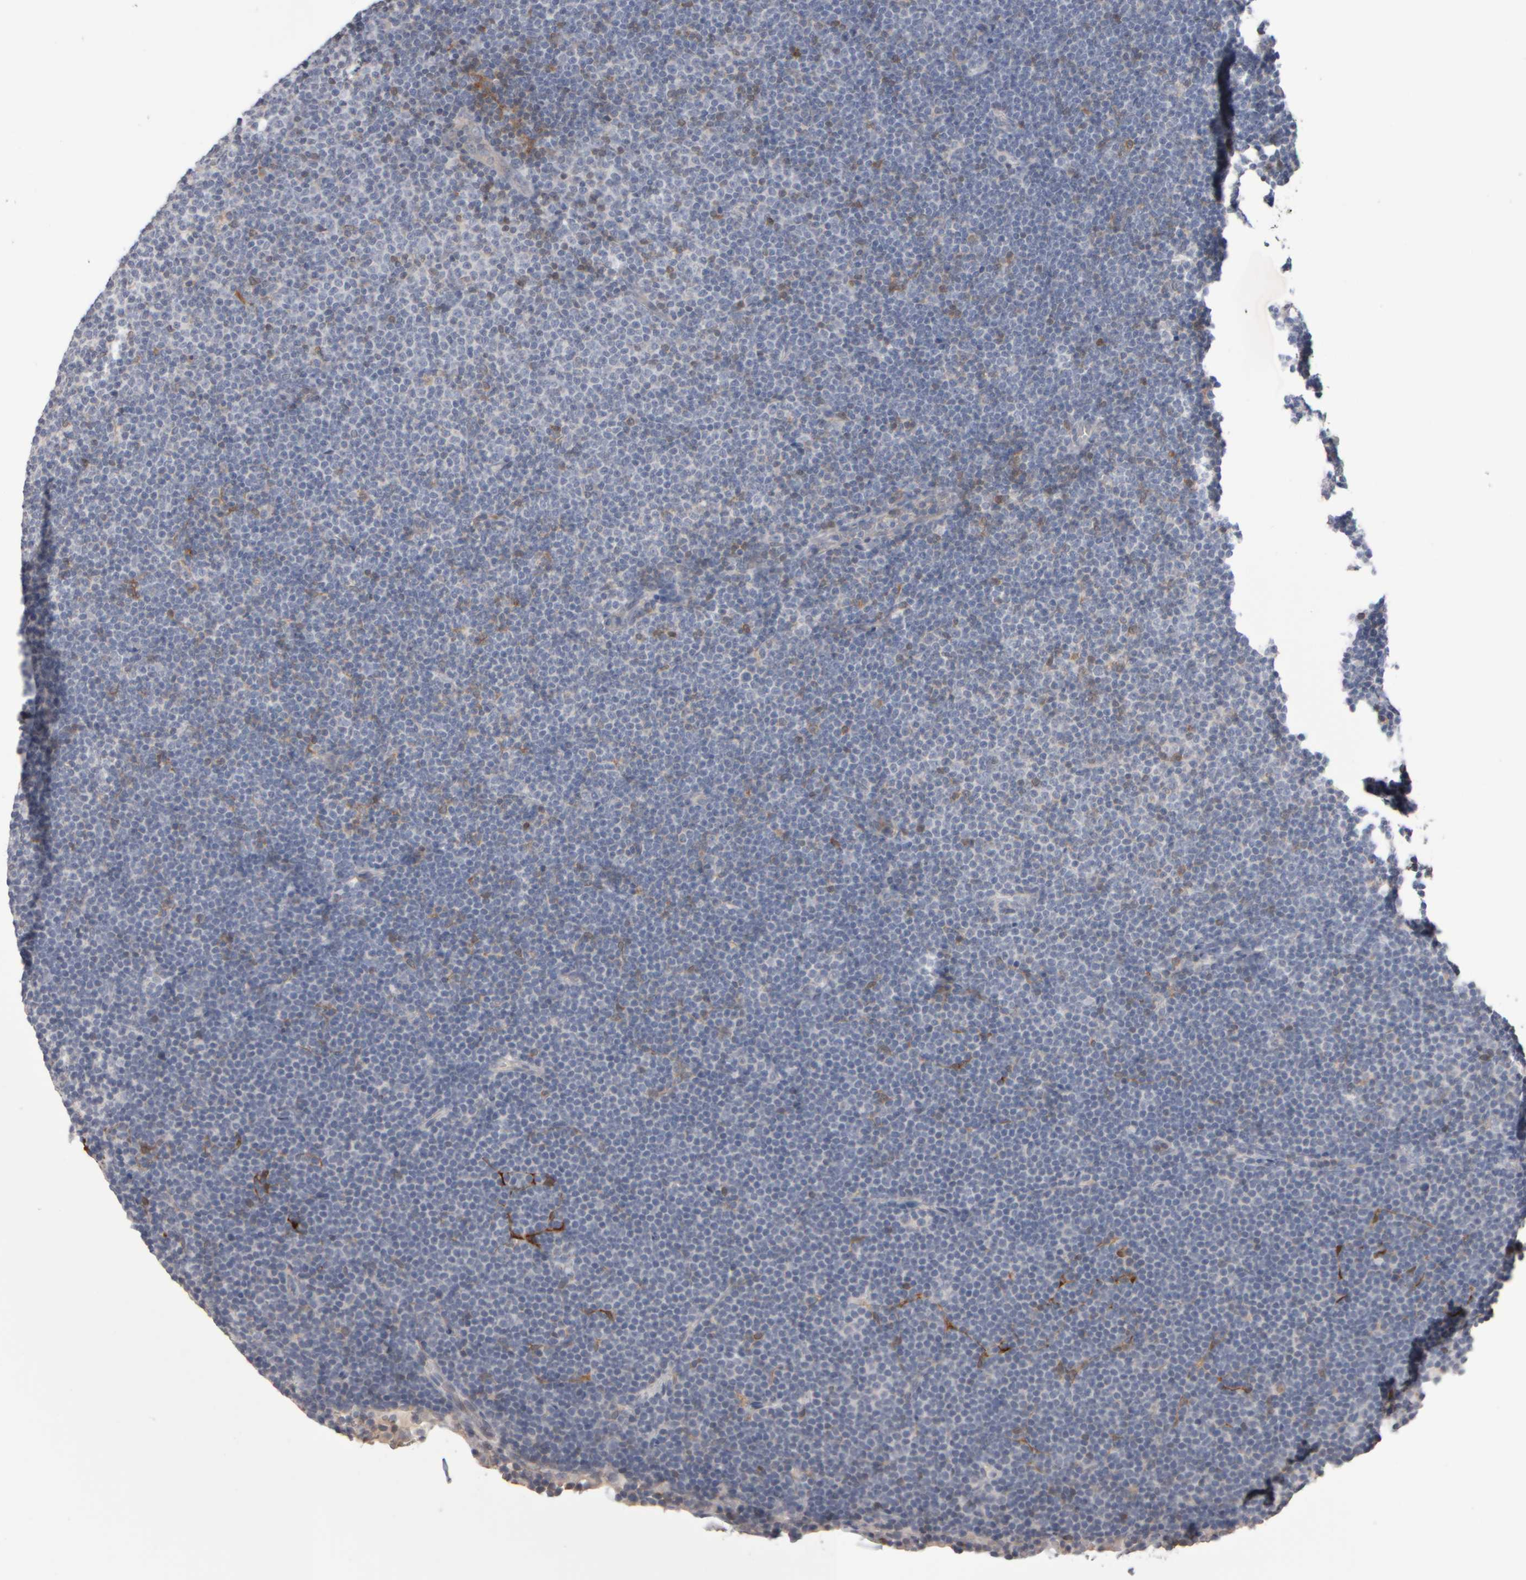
{"staining": {"intensity": "negative", "quantity": "none", "location": "none"}, "tissue": "lymphoma", "cell_type": "Tumor cells", "image_type": "cancer", "snomed": [{"axis": "morphology", "description": "Malignant lymphoma, non-Hodgkin's type, Low grade"}, {"axis": "topography", "description": "Lymph node"}], "caption": "Human lymphoma stained for a protein using immunohistochemistry shows no staining in tumor cells.", "gene": "EPHX2", "patient": {"sex": "female", "age": 53}}